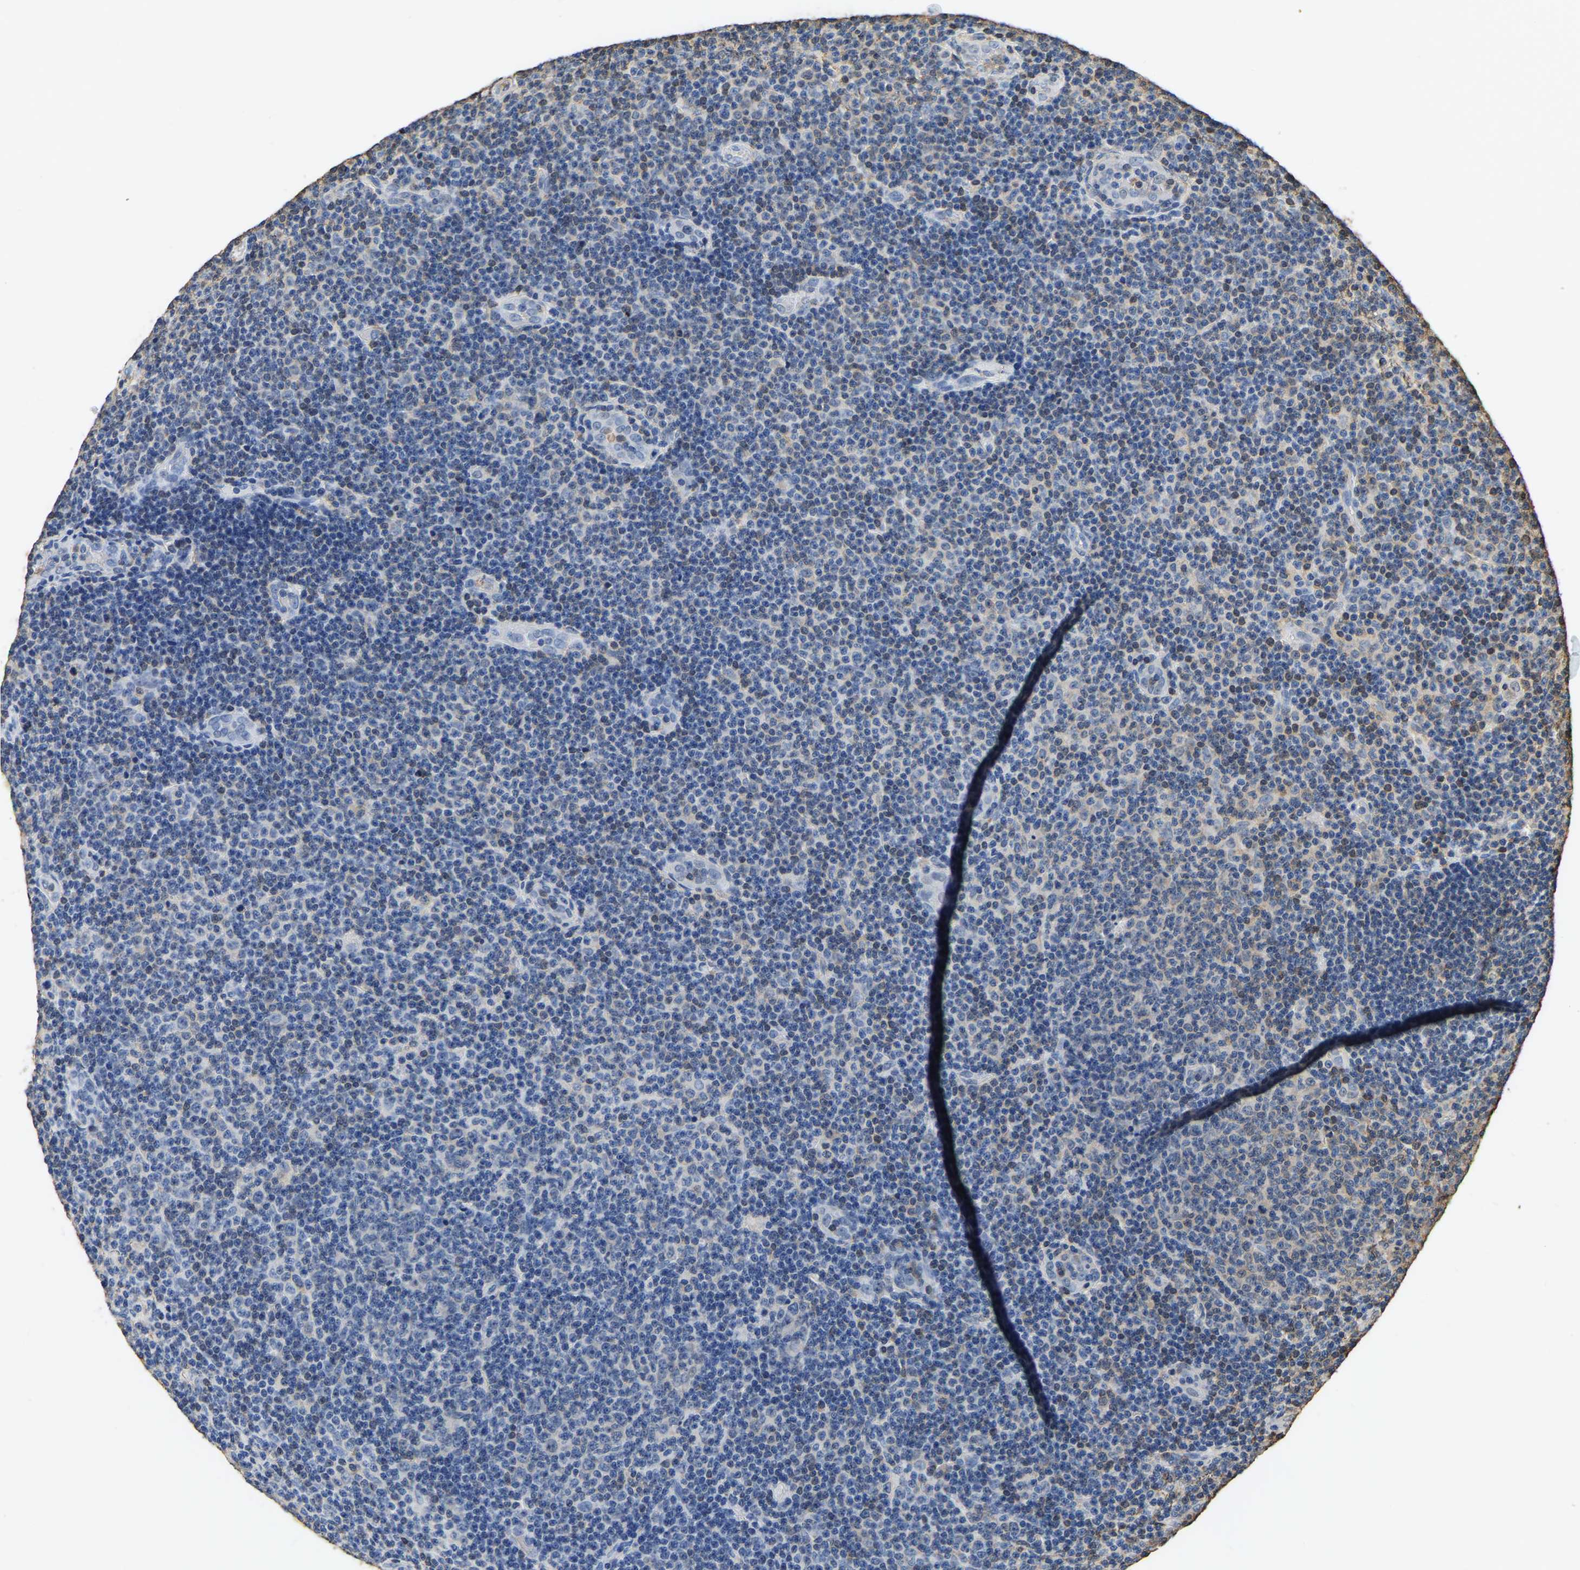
{"staining": {"intensity": "negative", "quantity": "none", "location": "none"}, "tissue": "lymphoma", "cell_type": "Tumor cells", "image_type": "cancer", "snomed": [{"axis": "morphology", "description": "Malignant lymphoma, non-Hodgkin's type, Low grade"}, {"axis": "topography", "description": "Lymph node"}], "caption": "Protein analysis of lymphoma shows no significant staining in tumor cells.", "gene": "LDHB", "patient": {"sex": "male", "age": 83}}